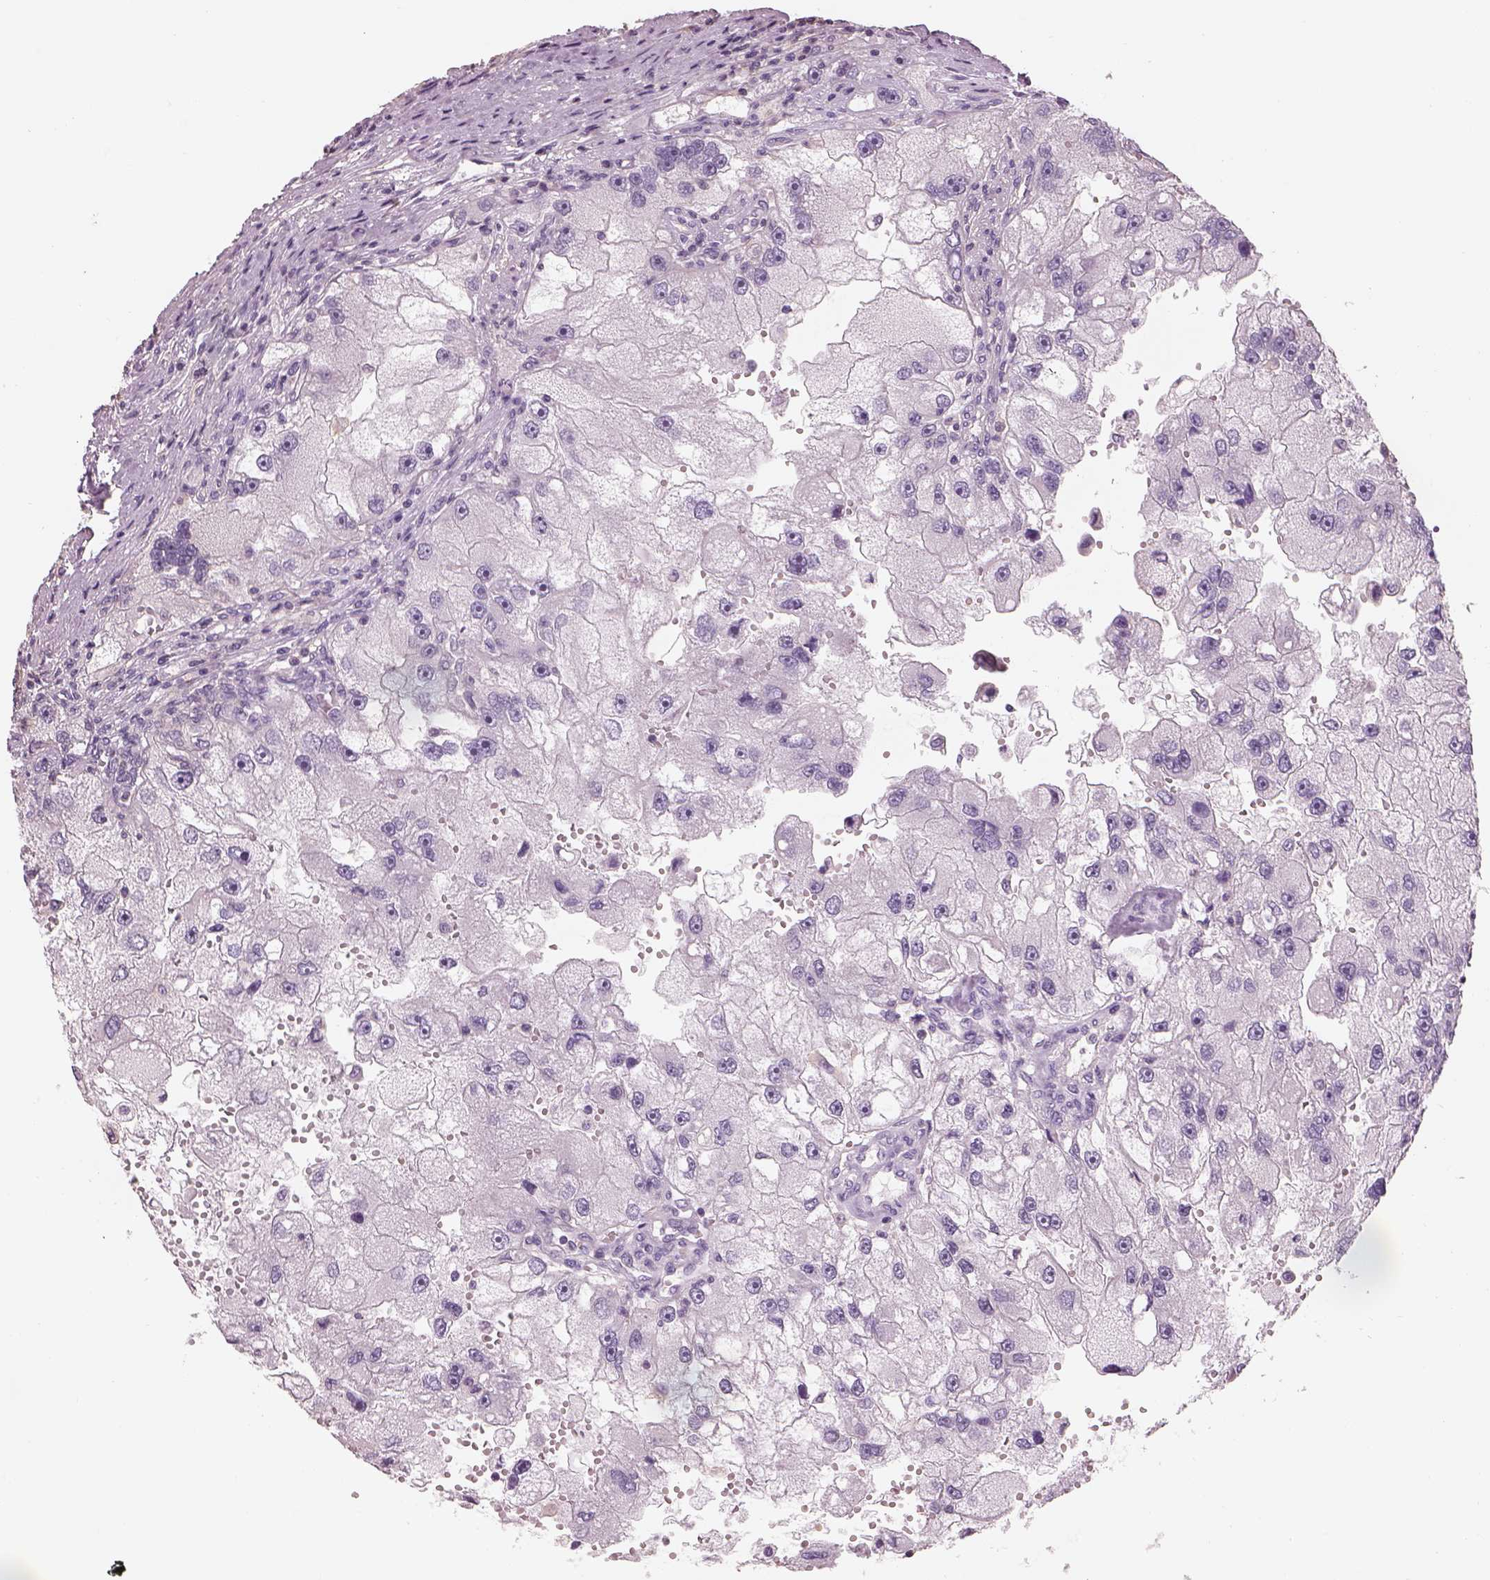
{"staining": {"intensity": "negative", "quantity": "none", "location": "none"}, "tissue": "renal cancer", "cell_type": "Tumor cells", "image_type": "cancer", "snomed": [{"axis": "morphology", "description": "Adenocarcinoma, NOS"}, {"axis": "topography", "description": "Kidney"}], "caption": "Histopathology image shows no significant protein staining in tumor cells of renal cancer (adenocarcinoma).", "gene": "OTUD6A", "patient": {"sex": "male", "age": 63}}